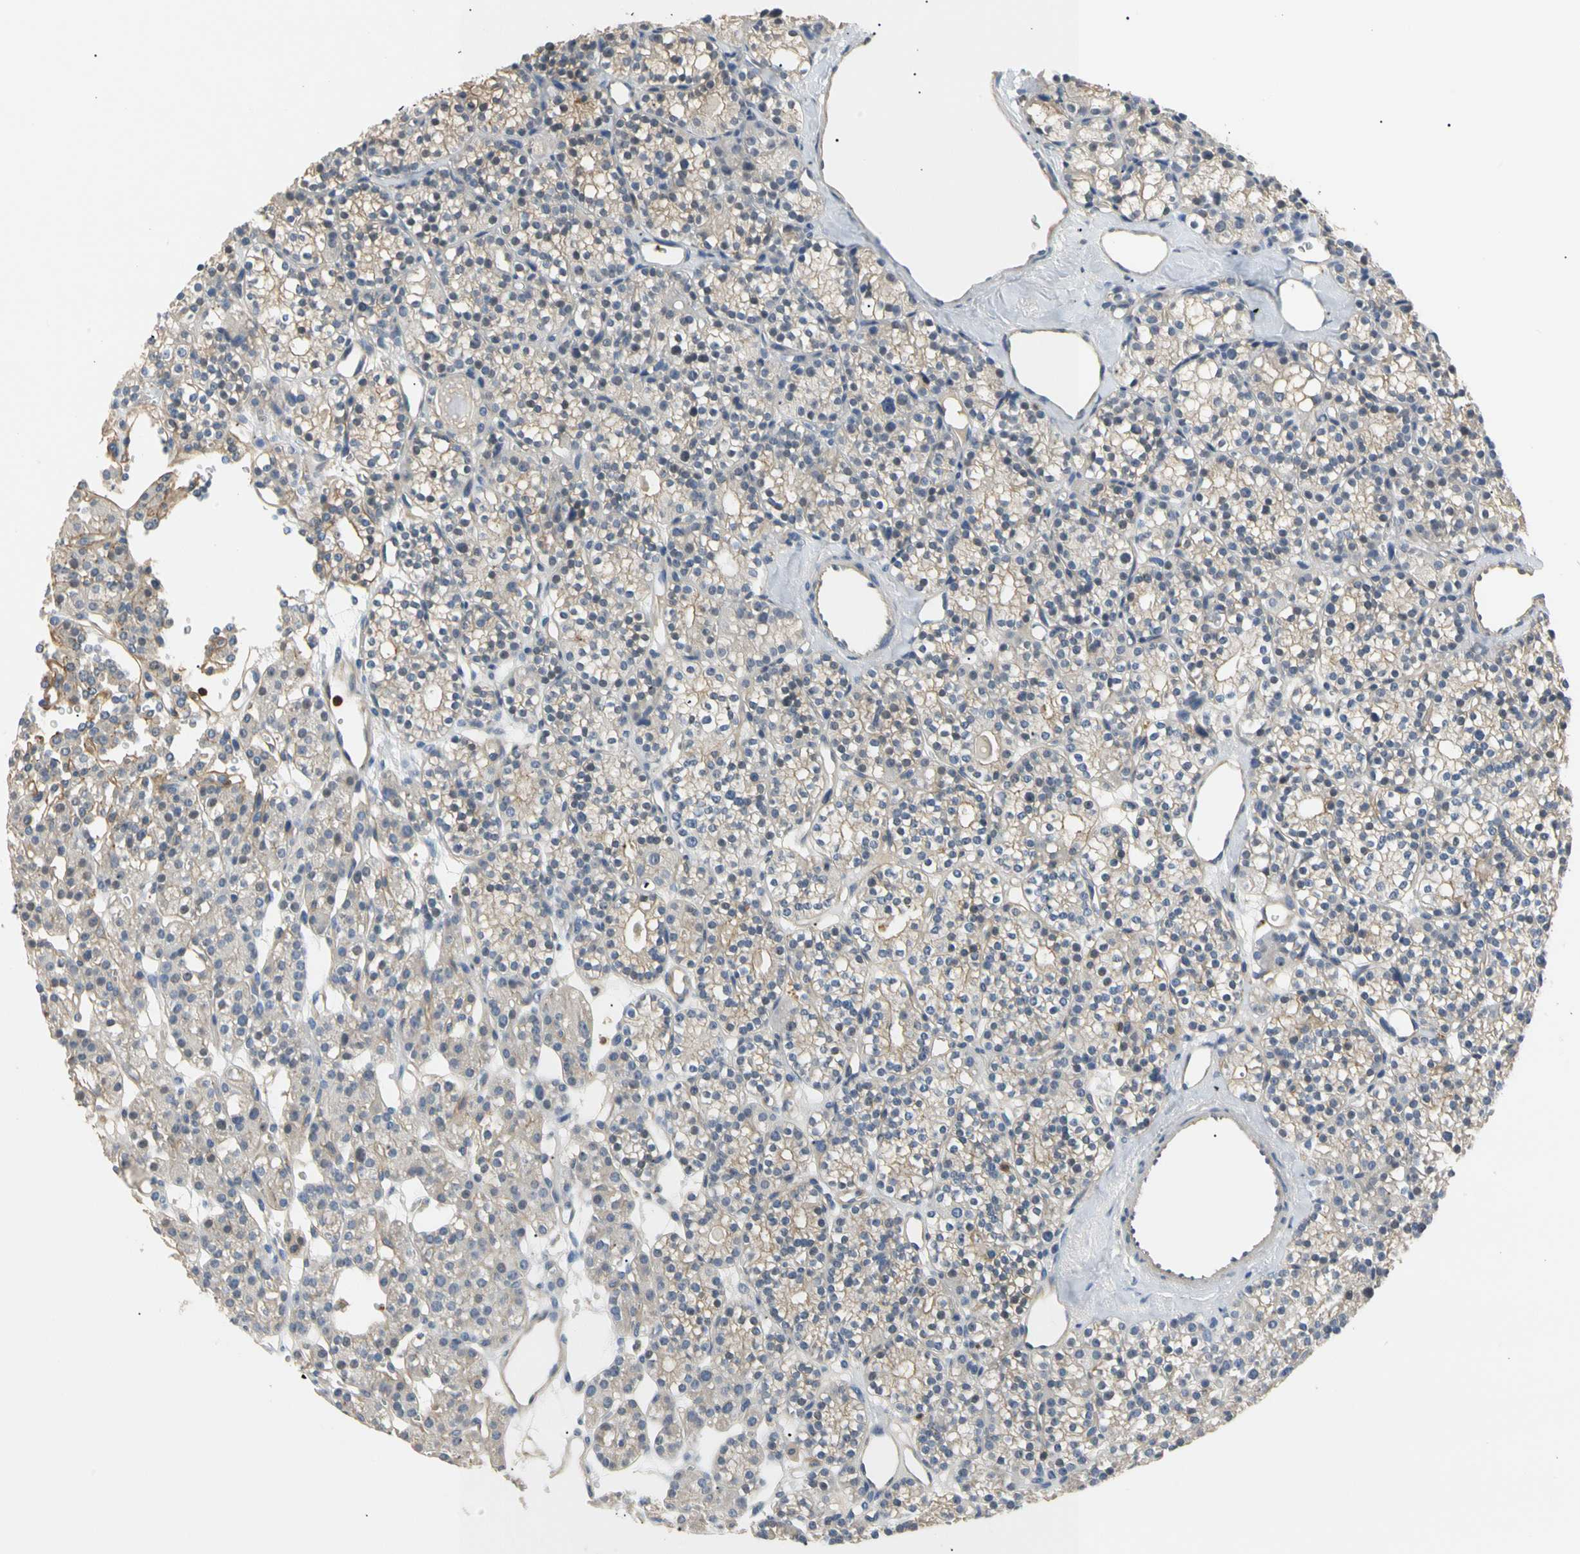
{"staining": {"intensity": "weak", "quantity": "25%-75%", "location": "cytoplasmic/membranous"}, "tissue": "parathyroid gland", "cell_type": "Glandular cells", "image_type": "normal", "snomed": [{"axis": "morphology", "description": "Normal tissue, NOS"}, {"axis": "topography", "description": "Parathyroid gland"}], "caption": "Brown immunohistochemical staining in benign human parathyroid gland demonstrates weak cytoplasmic/membranous positivity in approximately 25%-75% of glandular cells.", "gene": "TNFRSF18", "patient": {"sex": "female", "age": 64}}